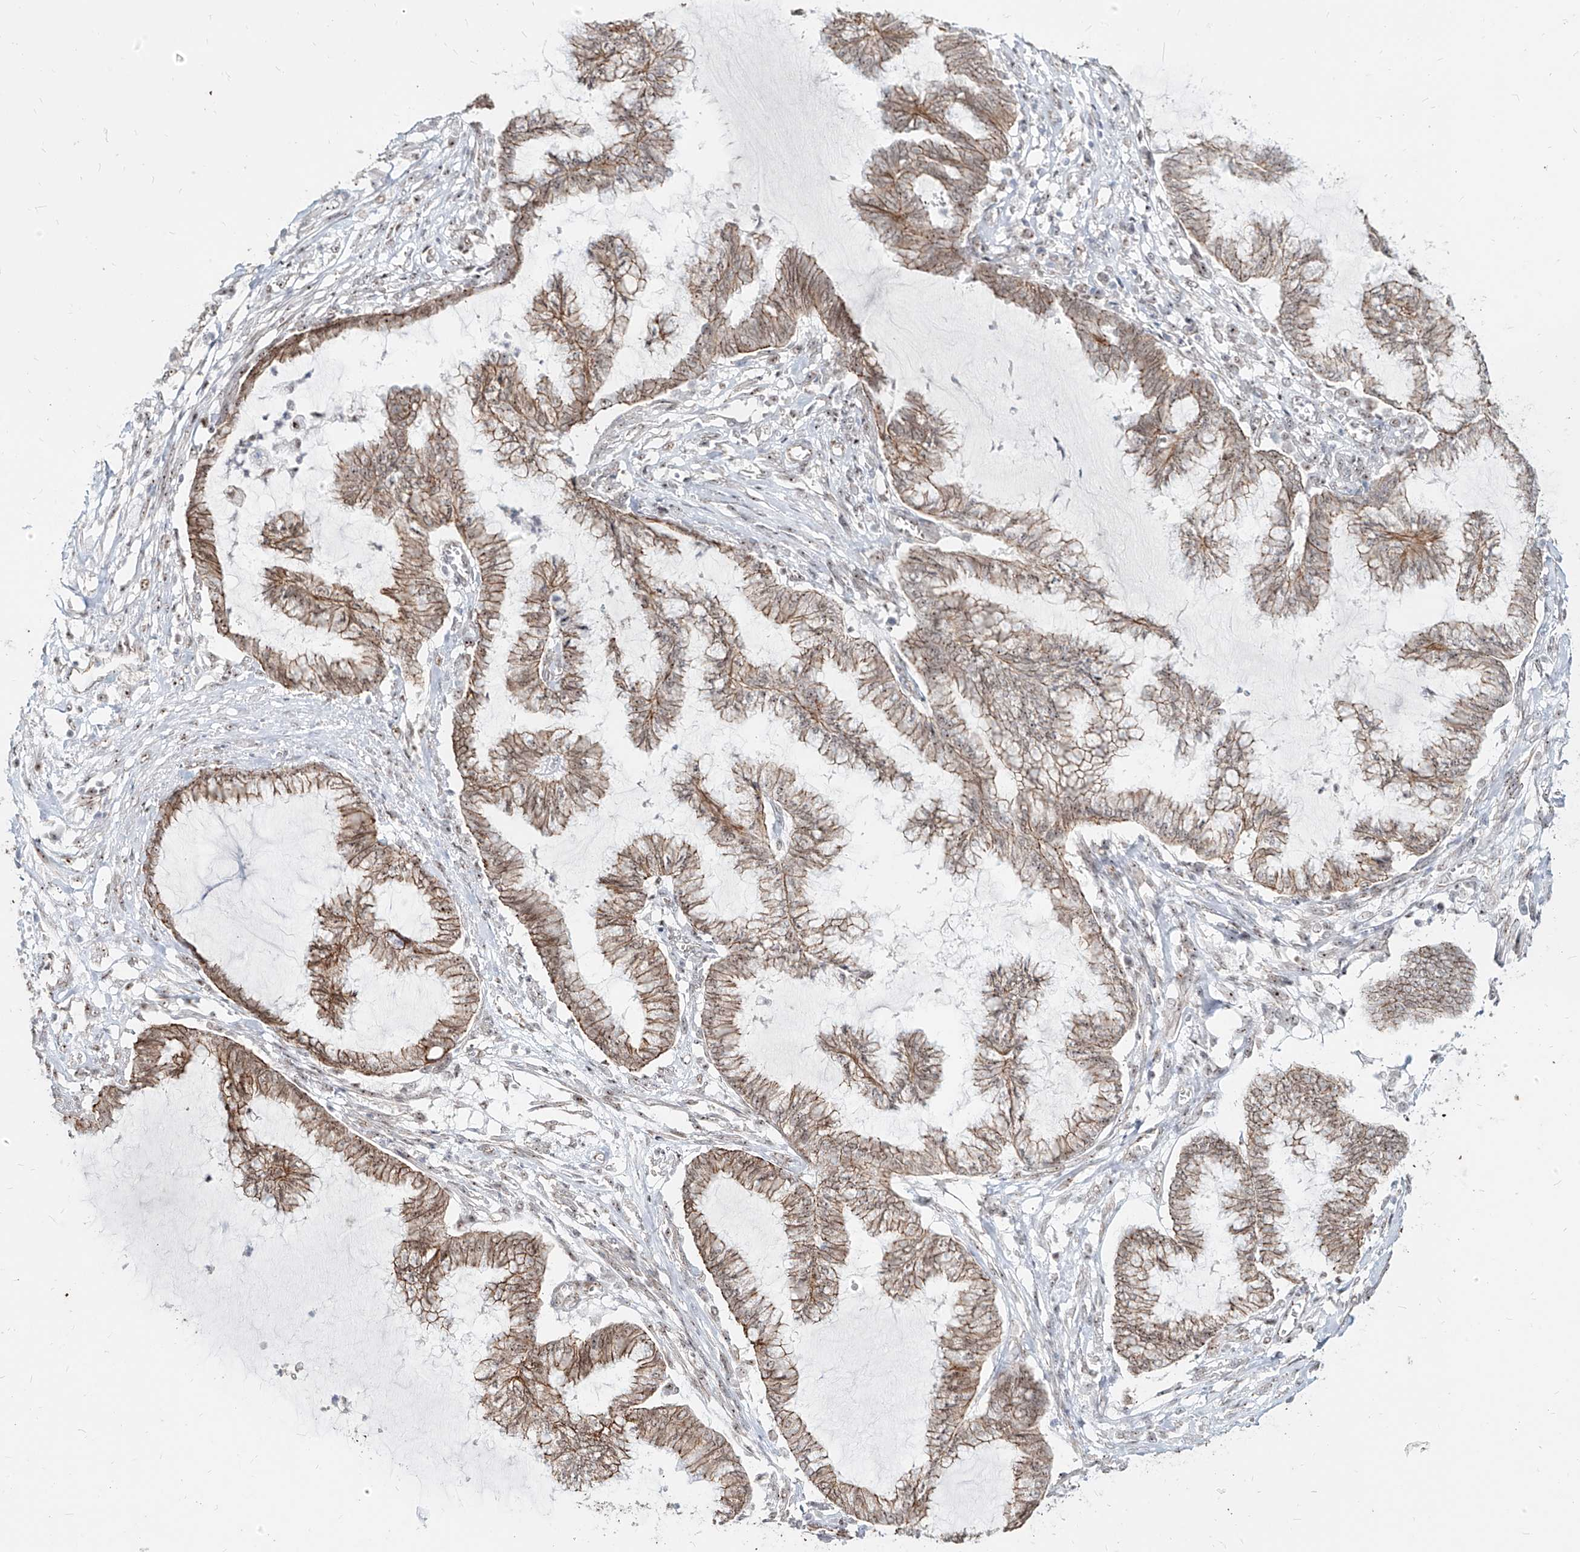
{"staining": {"intensity": "moderate", "quantity": ">75%", "location": "cytoplasmic/membranous"}, "tissue": "endometrial cancer", "cell_type": "Tumor cells", "image_type": "cancer", "snomed": [{"axis": "morphology", "description": "Adenocarcinoma, NOS"}, {"axis": "topography", "description": "Endometrium"}], "caption": "Protein expression analysis of human endometrial adenocarcinoma reveals moderate cytoplasmic/membranous positivity in approximately >75% of tumor cells. (DAB = brown stain, brightfield microscopy at high magnification).", "gene": "ZNF710", "patient": {"sex": "female", "age": 86}}